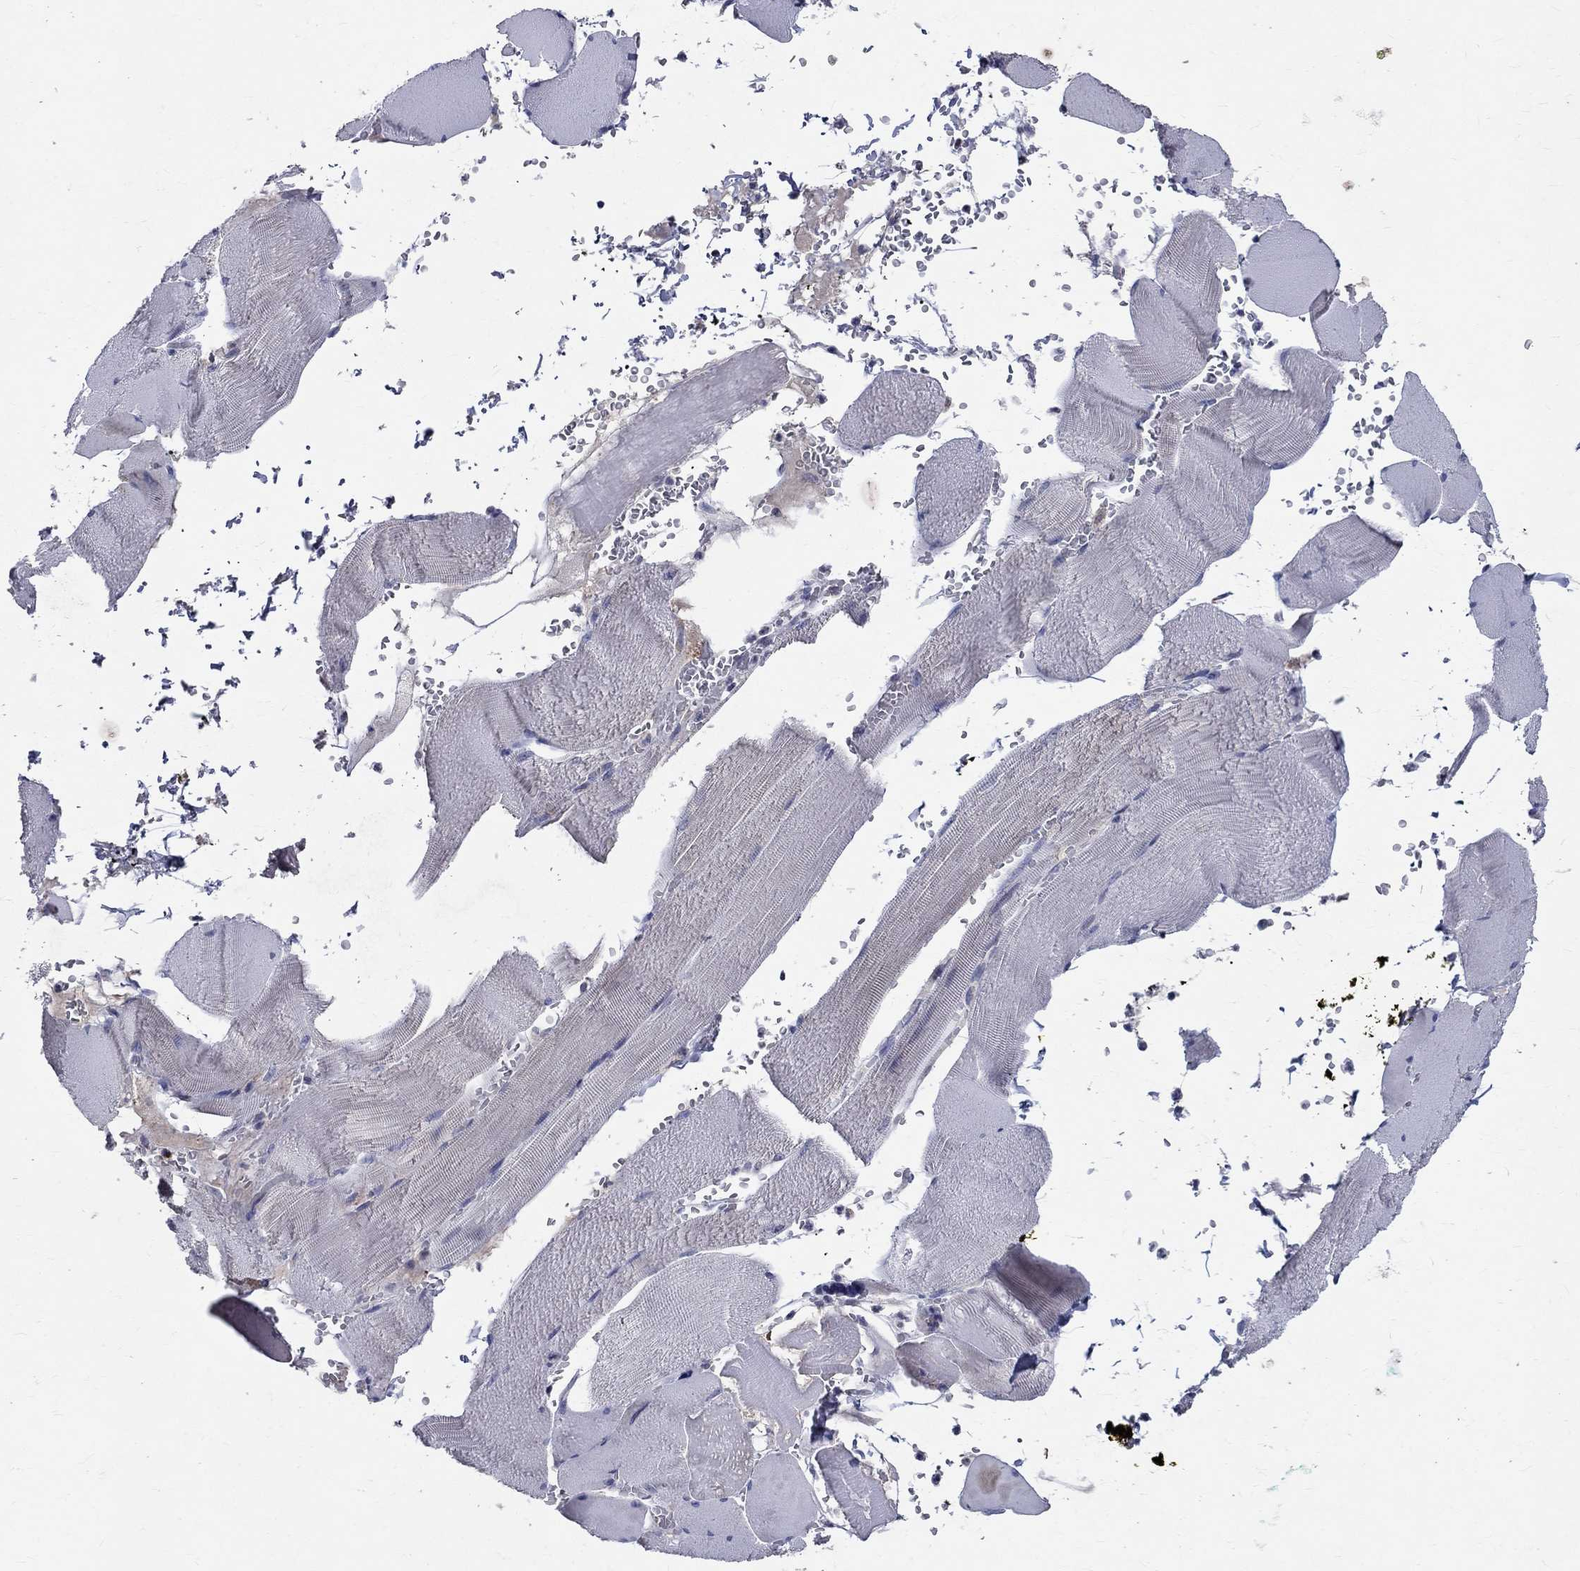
{"staining": {"intensity": "negative", "quantity": "none", "location": "none"}, "tissue": "skeletal muscle", "cell_type": "Myocytes", "image_type": "normal", "snomed": [{"axis": "morphology", "description": "Normal tissue, NOS"}, {"axis": "topography", "description": "Skeletal muscle"}], "caption": "Immunohistochemical staining of unremarkable skeletal muscle shows no significant staining in myocytes. (DAB (3,3'-diaminobenzidine) immunohistochemistry with hematoxylin counter stain).", "gene": "SLC4A10", "patient": {"sex": "male", "age": 56}}